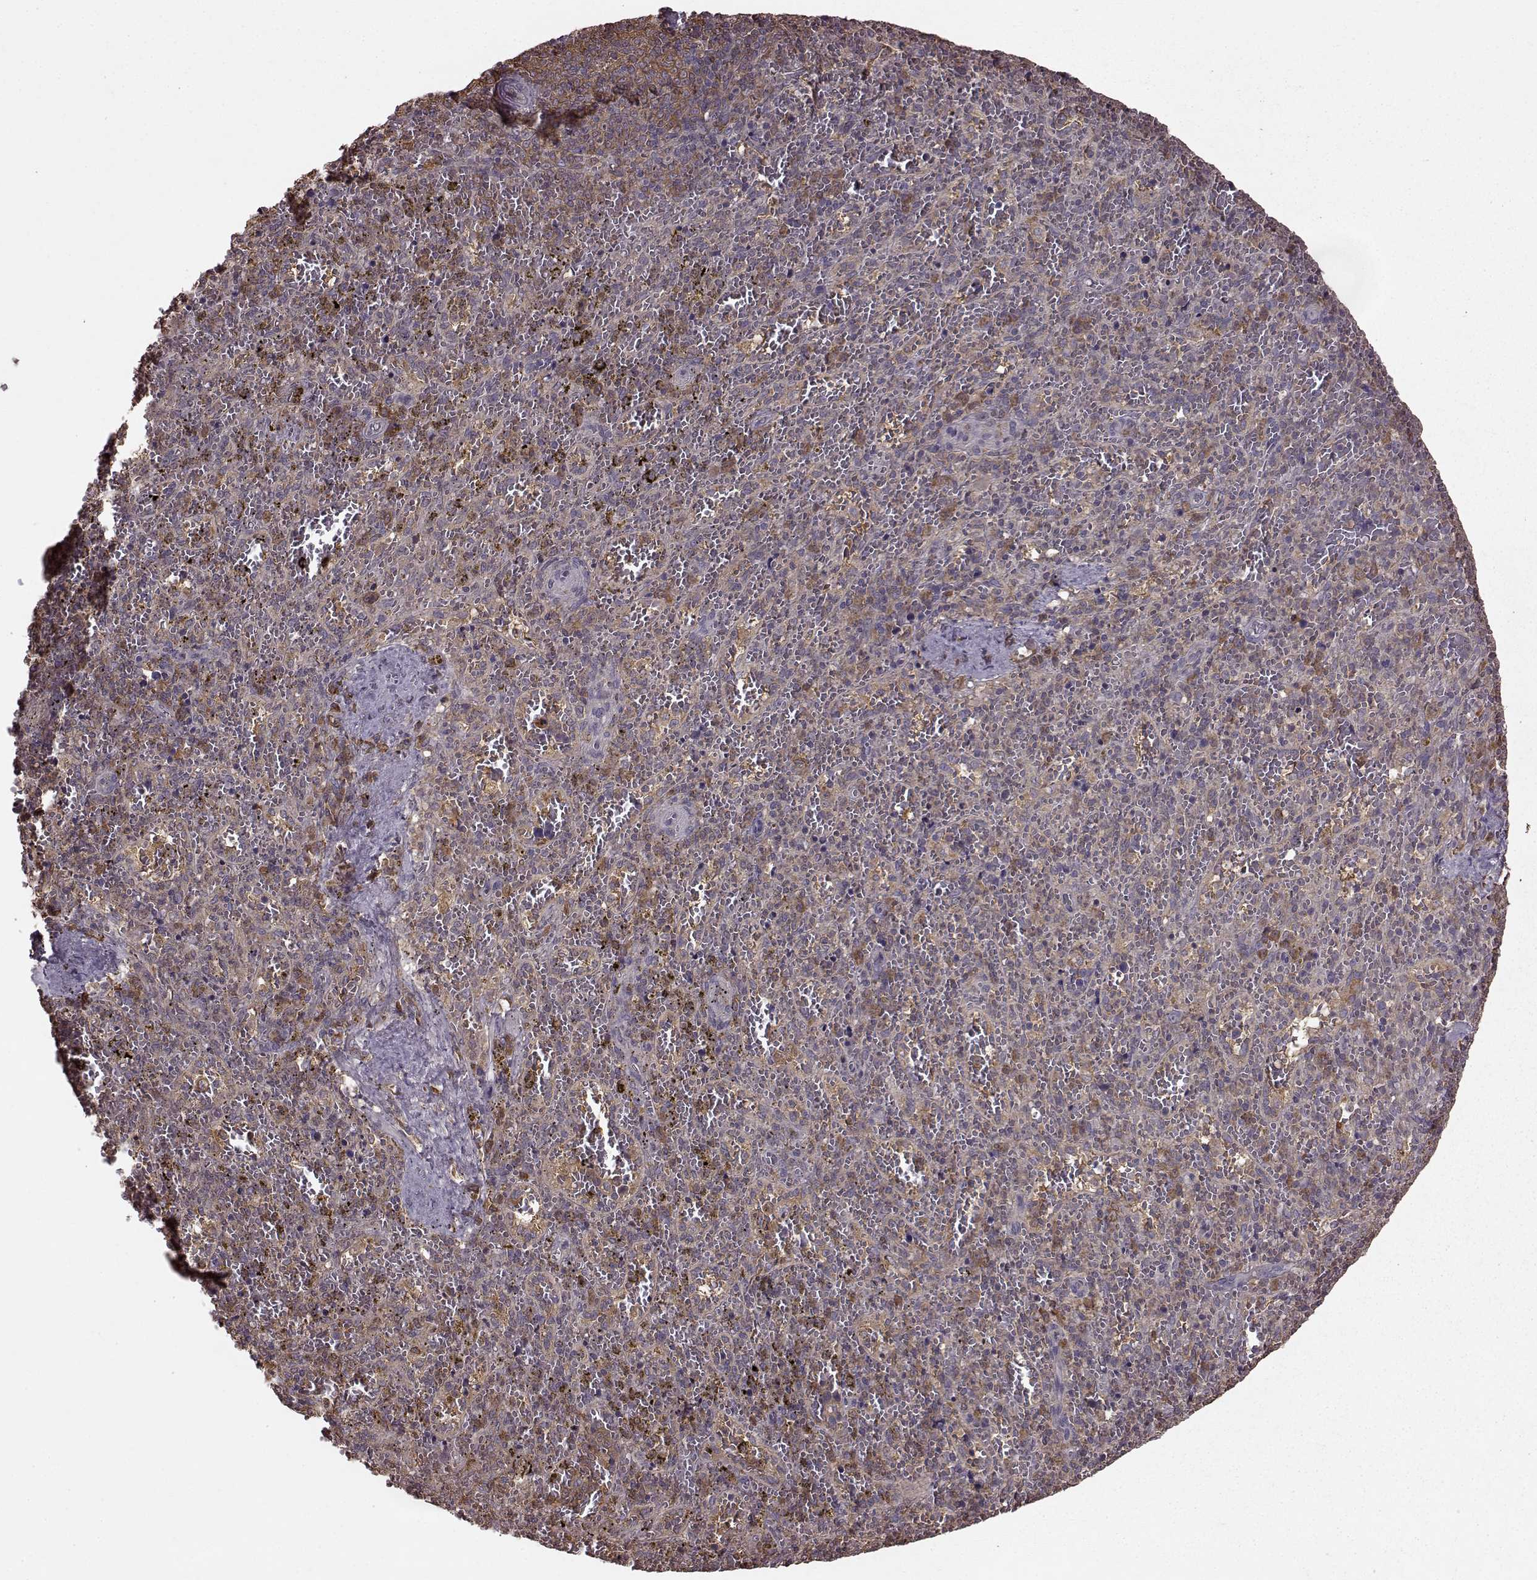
{"staining": {"intensity": "weak", "quantity": "25%-75%", "location": "cytoplasmic/membranous"}, "tissue": "spleen", "cell_type": "Cells in red pulp", "image_type": "normal", "snomed": [{"axis": "morphology", "description": "Normal tissue, NOS"}, {"axis": "topography", "description": "Spleen"}], "caption": "Spleen stained with DAB immunohistochemistry (IHC) displays low levels of weak cytoplasmic/membranous positivity in about 25%-75% of cells in red pulp.", "gene": "NME1", "patient": {"sex": "female", "age": 50}}